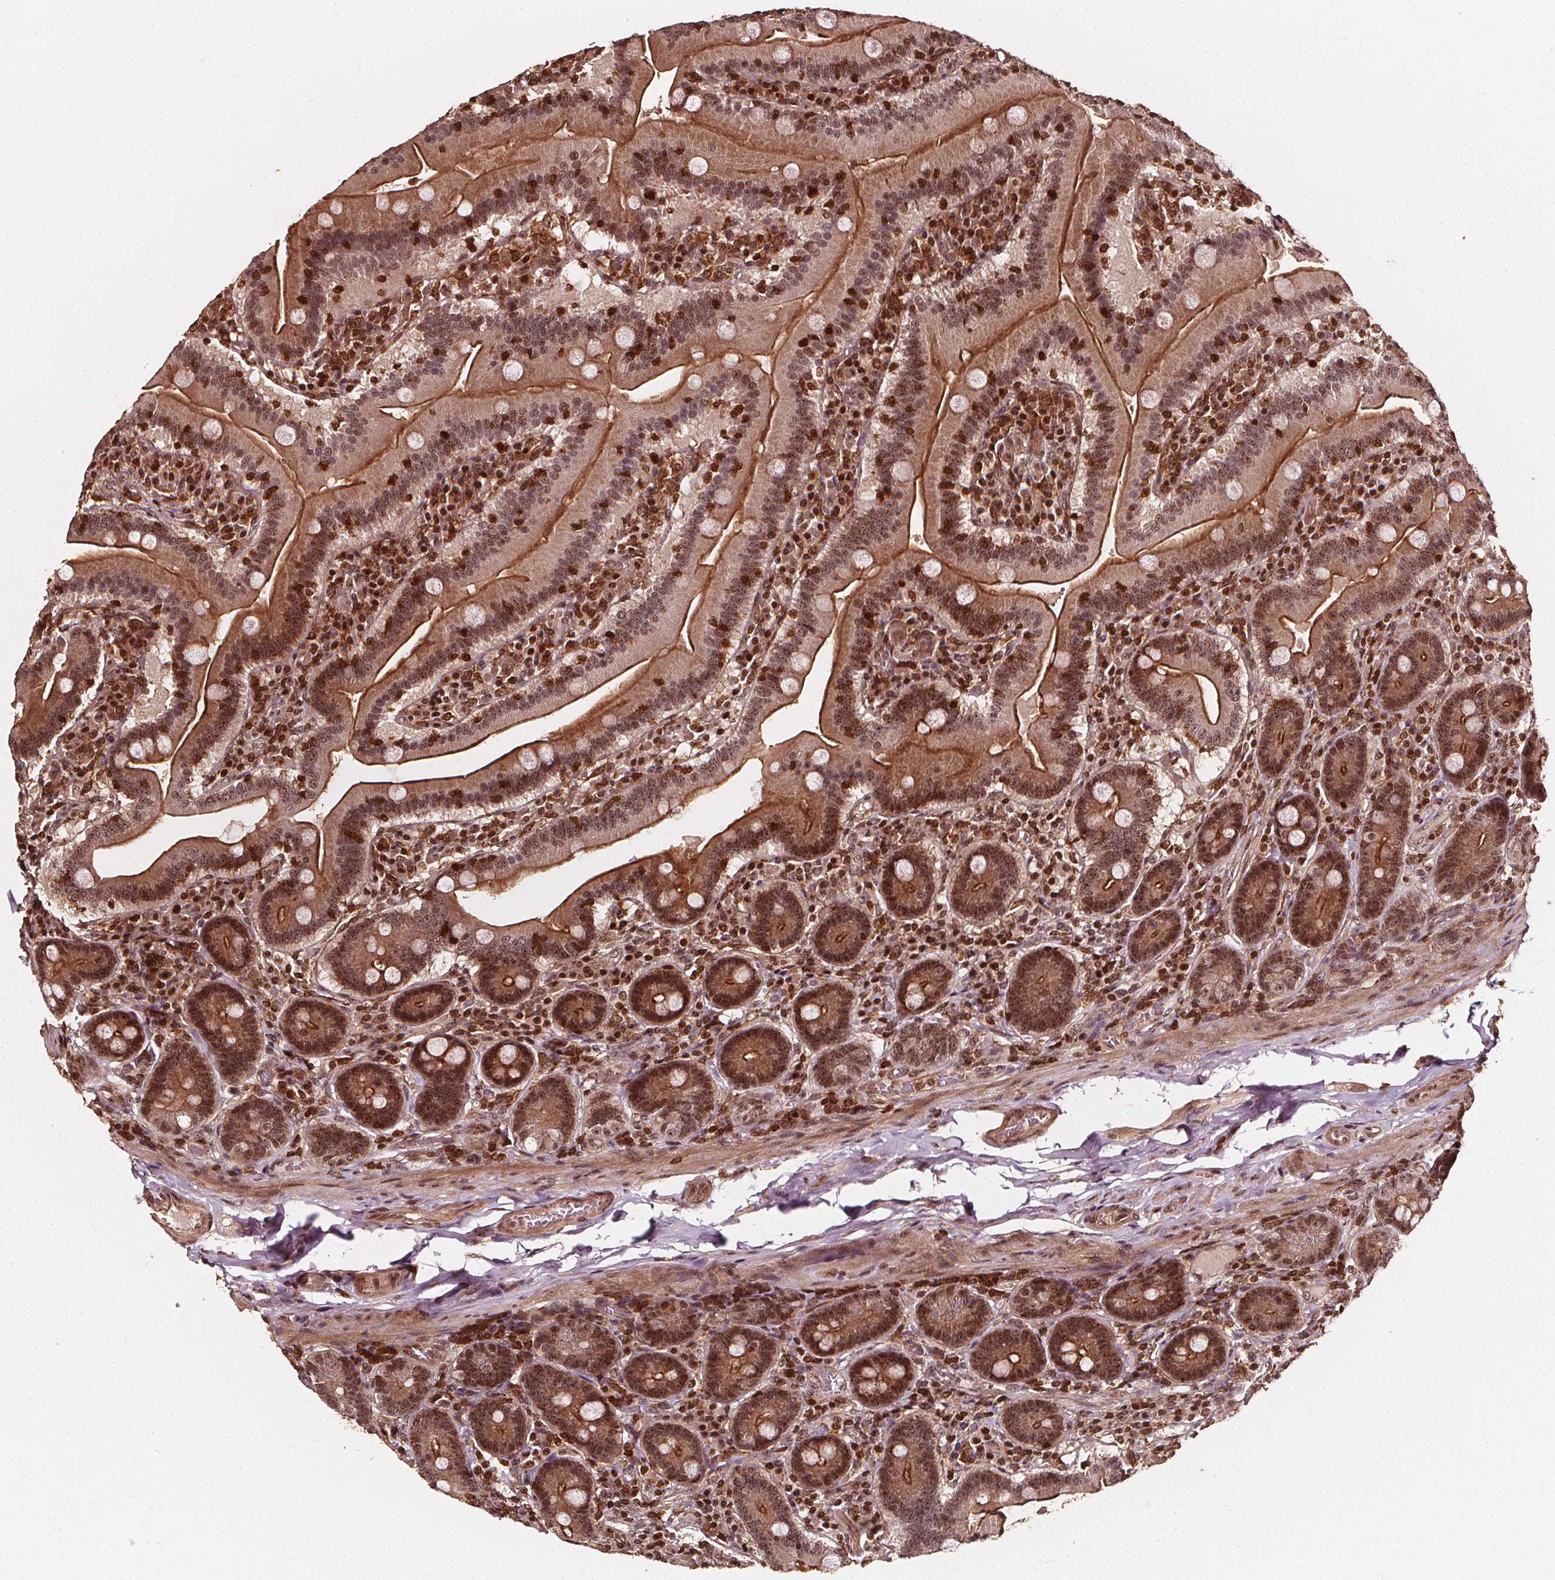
{"staining": {"intensity": "moderate", "quantity": ">75%", "location": "cytoplasmic/membranous,nuclear"}, "tissue": "duodenum", "cell_type": "Glandular cells", "image_type": "normal", "snomed": [{"axis": "morphology", "description": "Normal tissue, NOS"}, {"axis": "topography", "description": "Duodenum"}], "caption": "Immunohistochemistry photomicrograph of unremarkable duodenum stained for a protein (brown), which exhibits medium levels of moderate cytoplasmic/membranous,nuclear positivity in approximately >75% of glandular cells.", "gene": "EXOSC9", "patient": {"sex": "female", "age": 62}}